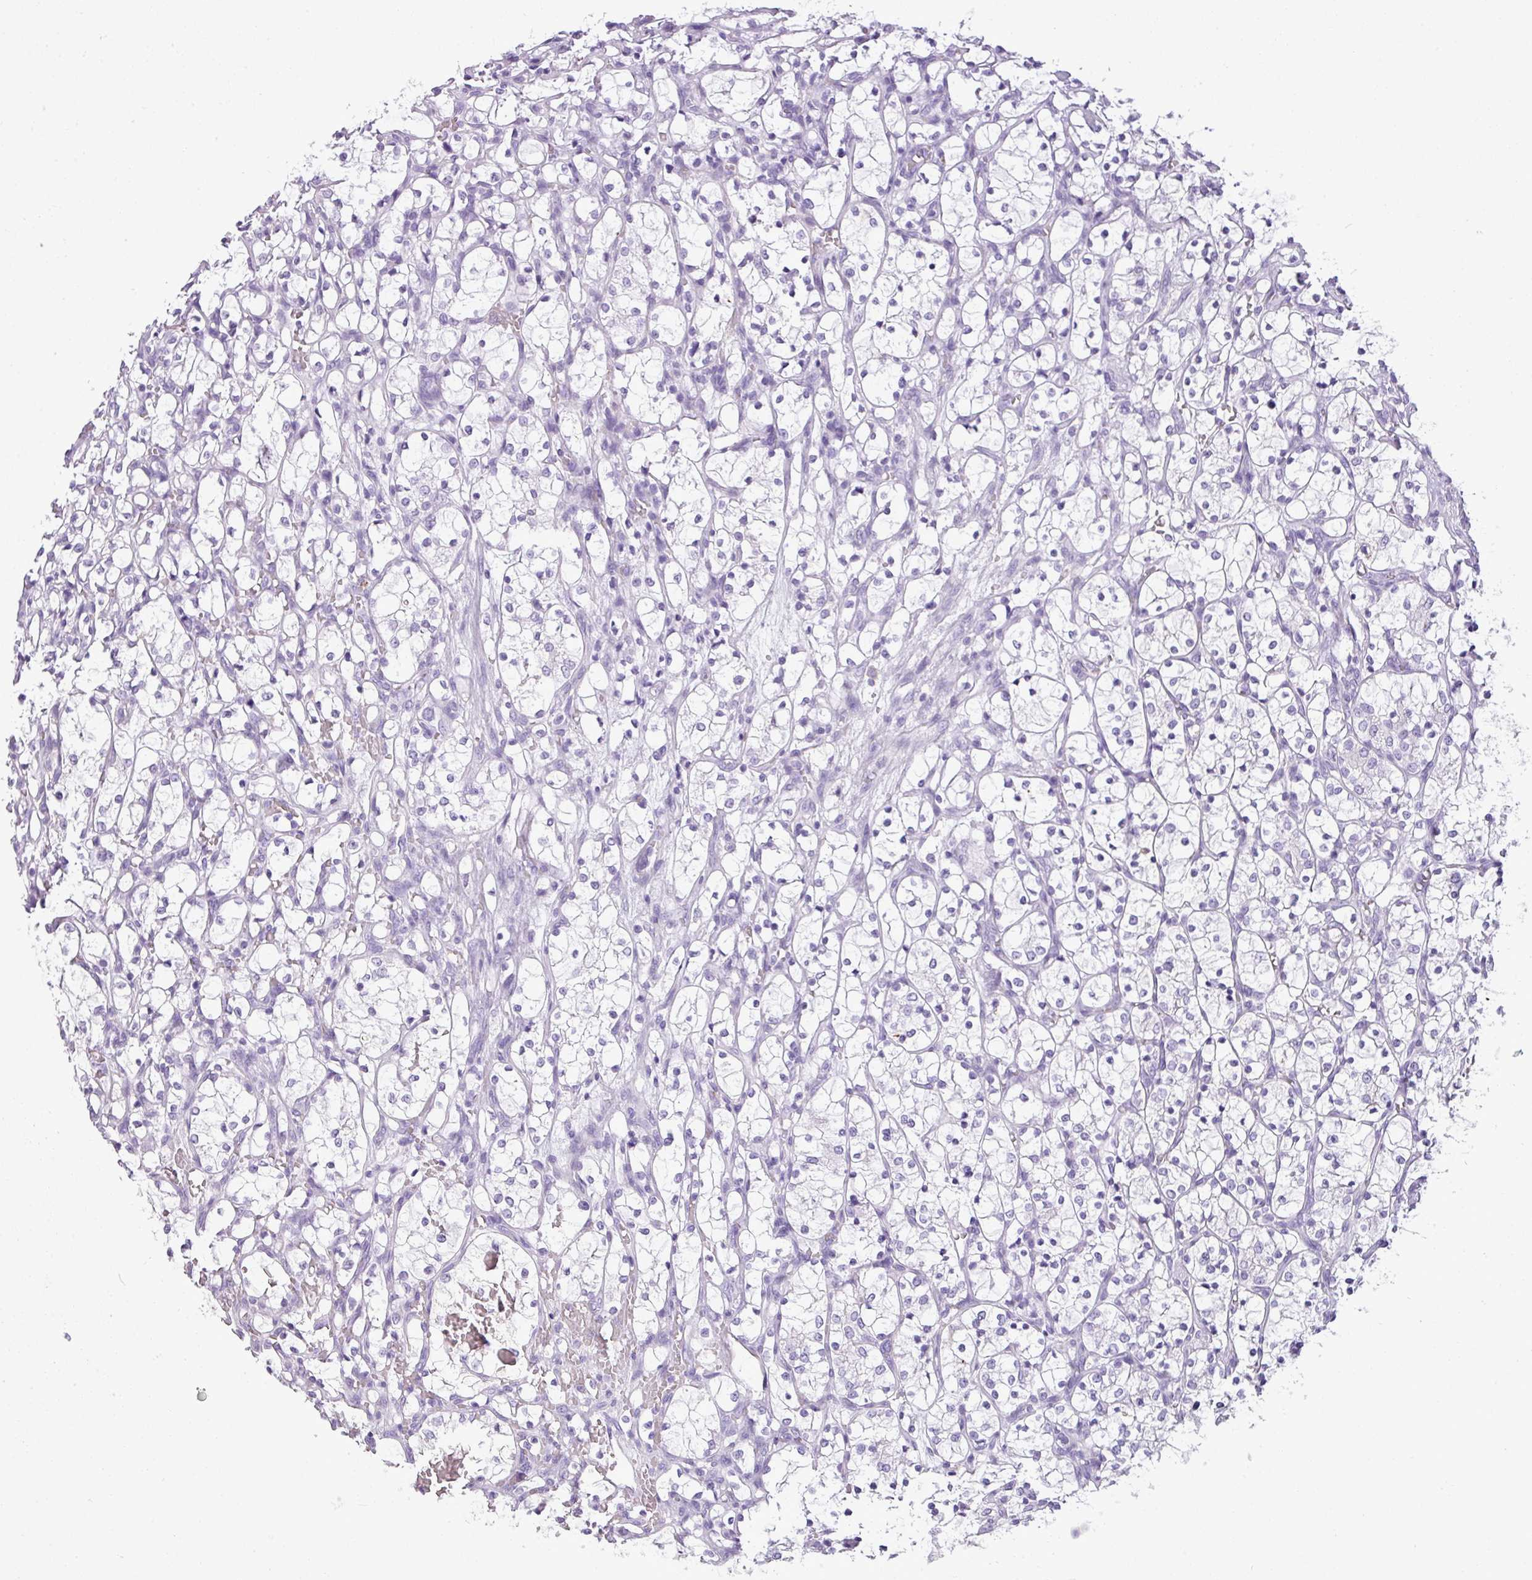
{"staining": {"intensity": "negative", "quantity": "none", "location": "none"}, "tissue": "renal cancer", "cell_type": "Tumor cells", "image_type": "cancer", "snomed": [{"axis": "morphology", "description": "Adenocarcinoma, NOS"}, {"axis": "topography", "description": "Kidney"}], "caption": "Tumor cells show no significant protein positivity in adenocarcinoma (renal).", "gene": "RBMXL2", "patient": {"sex": "female", "age": 69}}